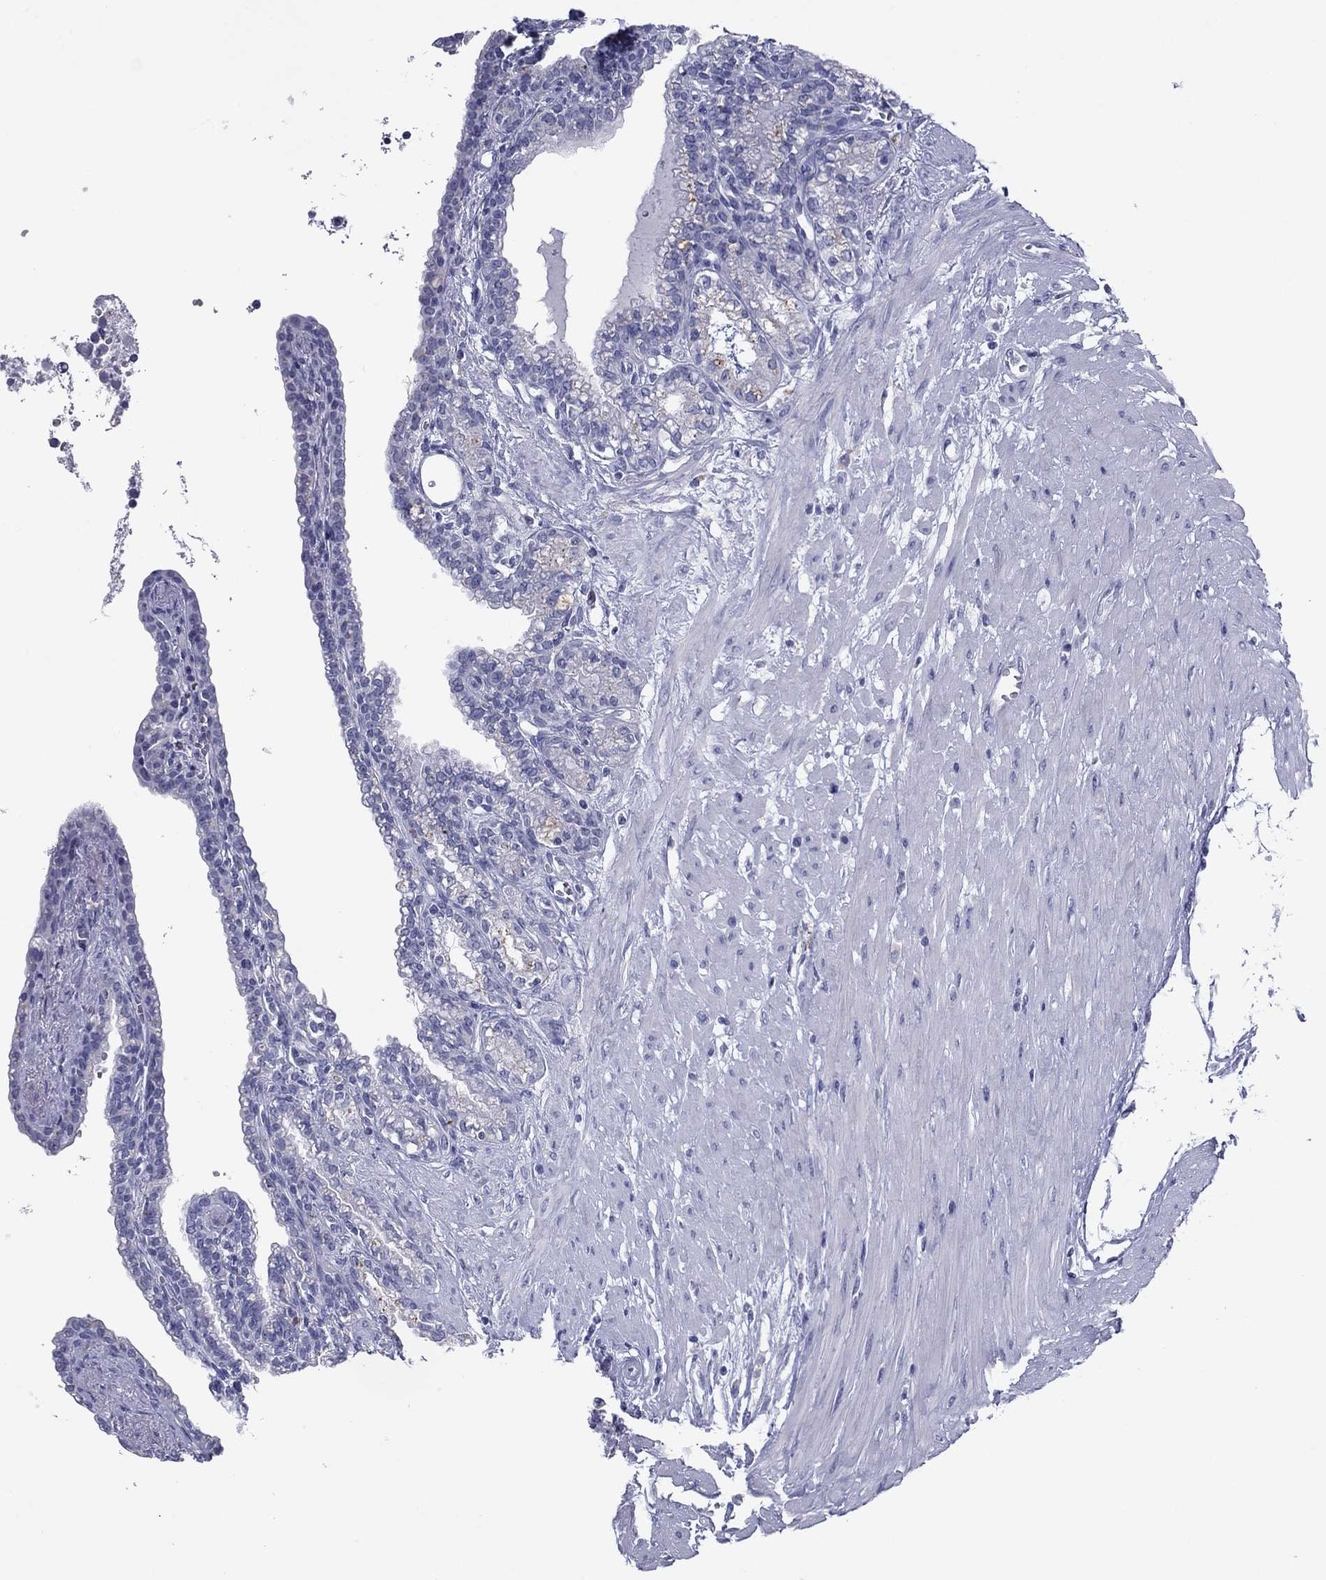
{"staining": {"intensity": "negative", "quantity": "none", "location": "none"}, "tissue": "seminal vesicle", "cell_type": "Glandular cells", "image_type": "normal", "snomed": [{"axis": "morphology", "description": "Normal tissue, NOS"}, {"axis": "morphology", "description": "Urothelial carcinoma, NOS"}, {"axis": "topography", "description": "Urinary bladder"}, {"axis": "topography", "description": "Seminal veicle"}], "caption": "Glandular cells show no significant protein staining in benign seminal vesicle. (Brightfield microscopy of DAB (3,3'-diaminobenzidine) IHC at high magnification).", "gene": "TCFL5", "patient": {"sex": "male", "age": 76}}